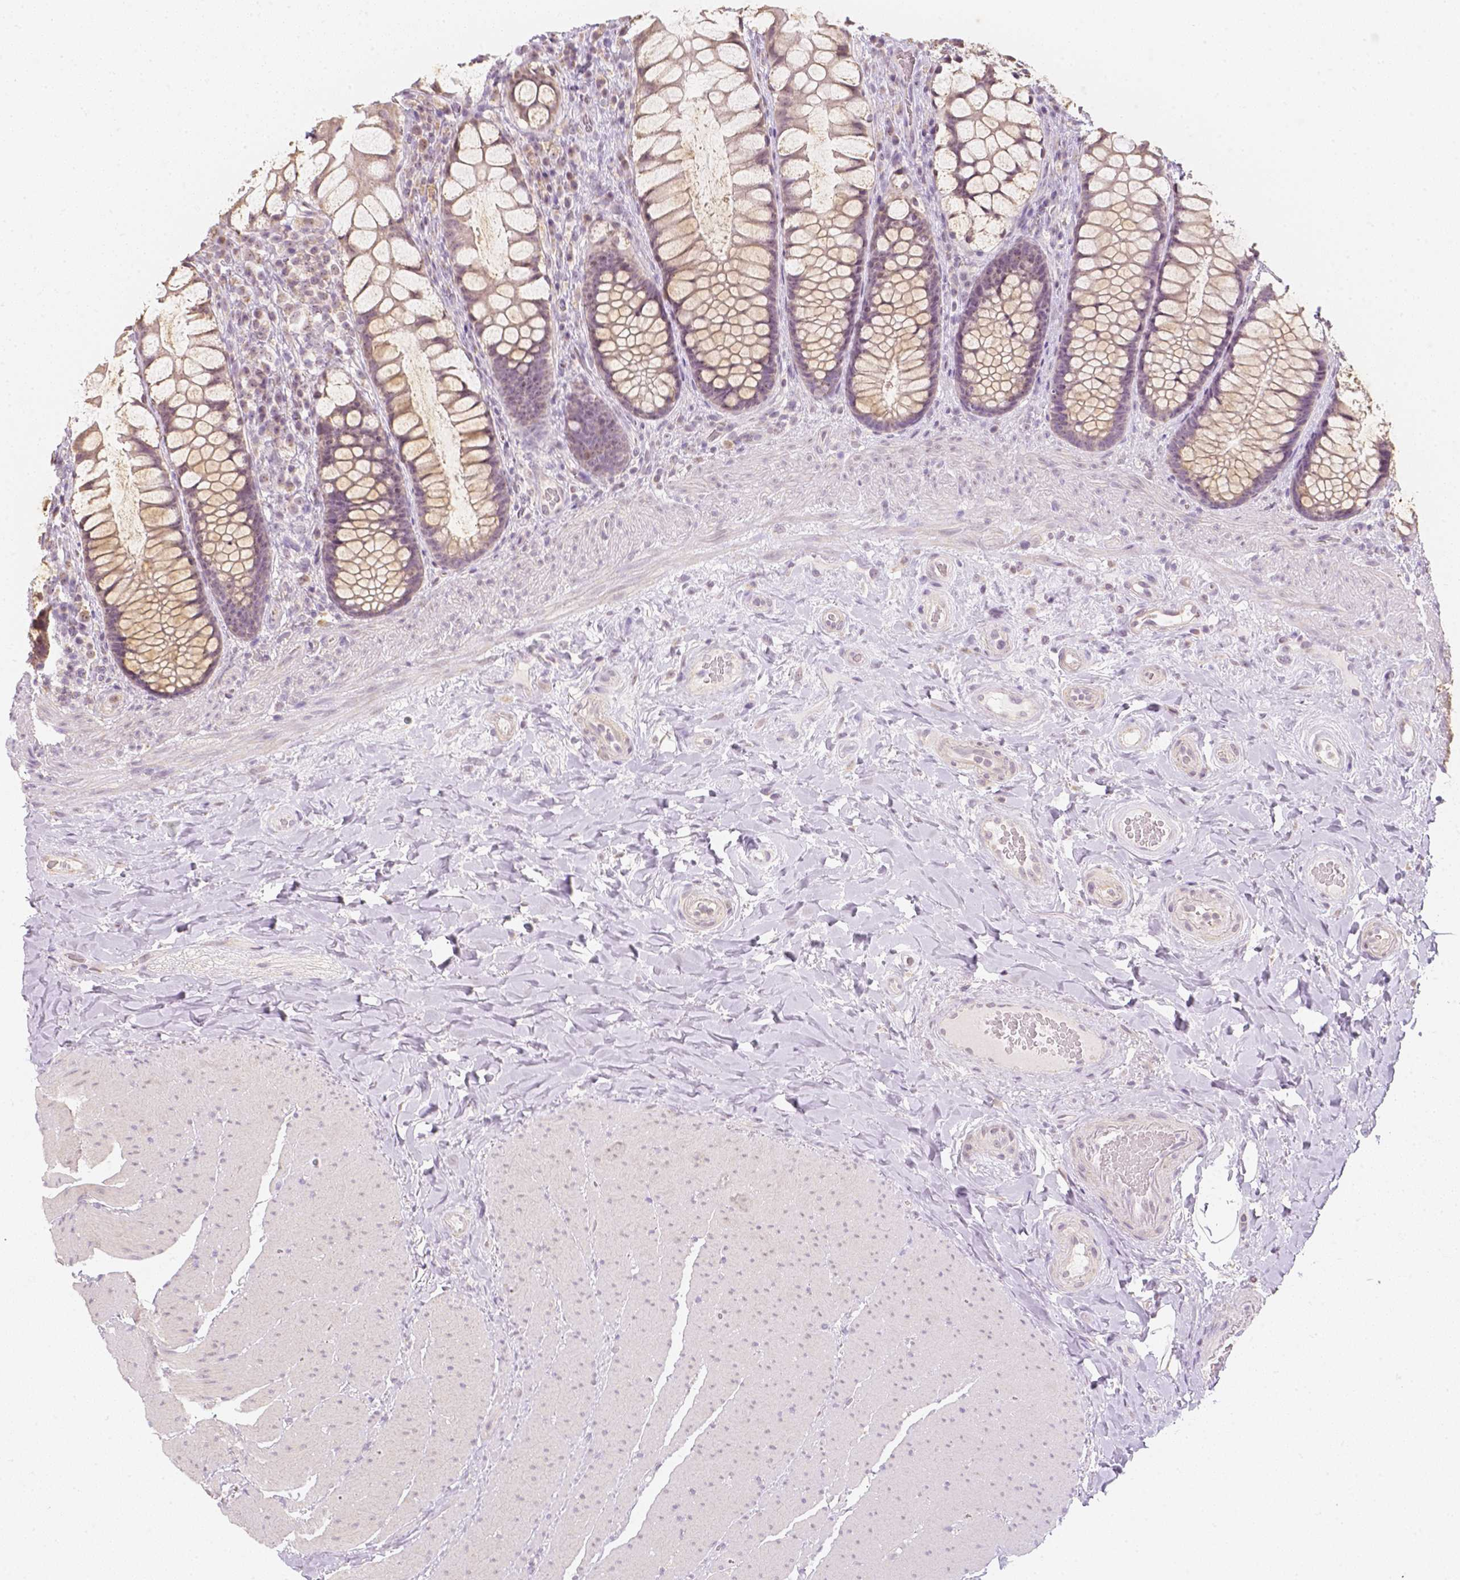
{"staining": {"intensity": "weak", "quantity": ">75%", "location": "cytoplasmic/membranous"}, "tissue": "rectum", "cell_type": "Glandular cells", "image_type": "normal", "snomed": [{"axis": "morphology", "description": "Normal tissue, NOS"}, {"axis": "topography", "description": "Rectum"}], "caption": "Approximately >75% of glandular cells in normal rectum display weak cytoplasmic/membranous protein staining as visualized by brown immunohistochemical staining.", "gene": "NVL", "patient": {"sex": "female", "age": 58}}